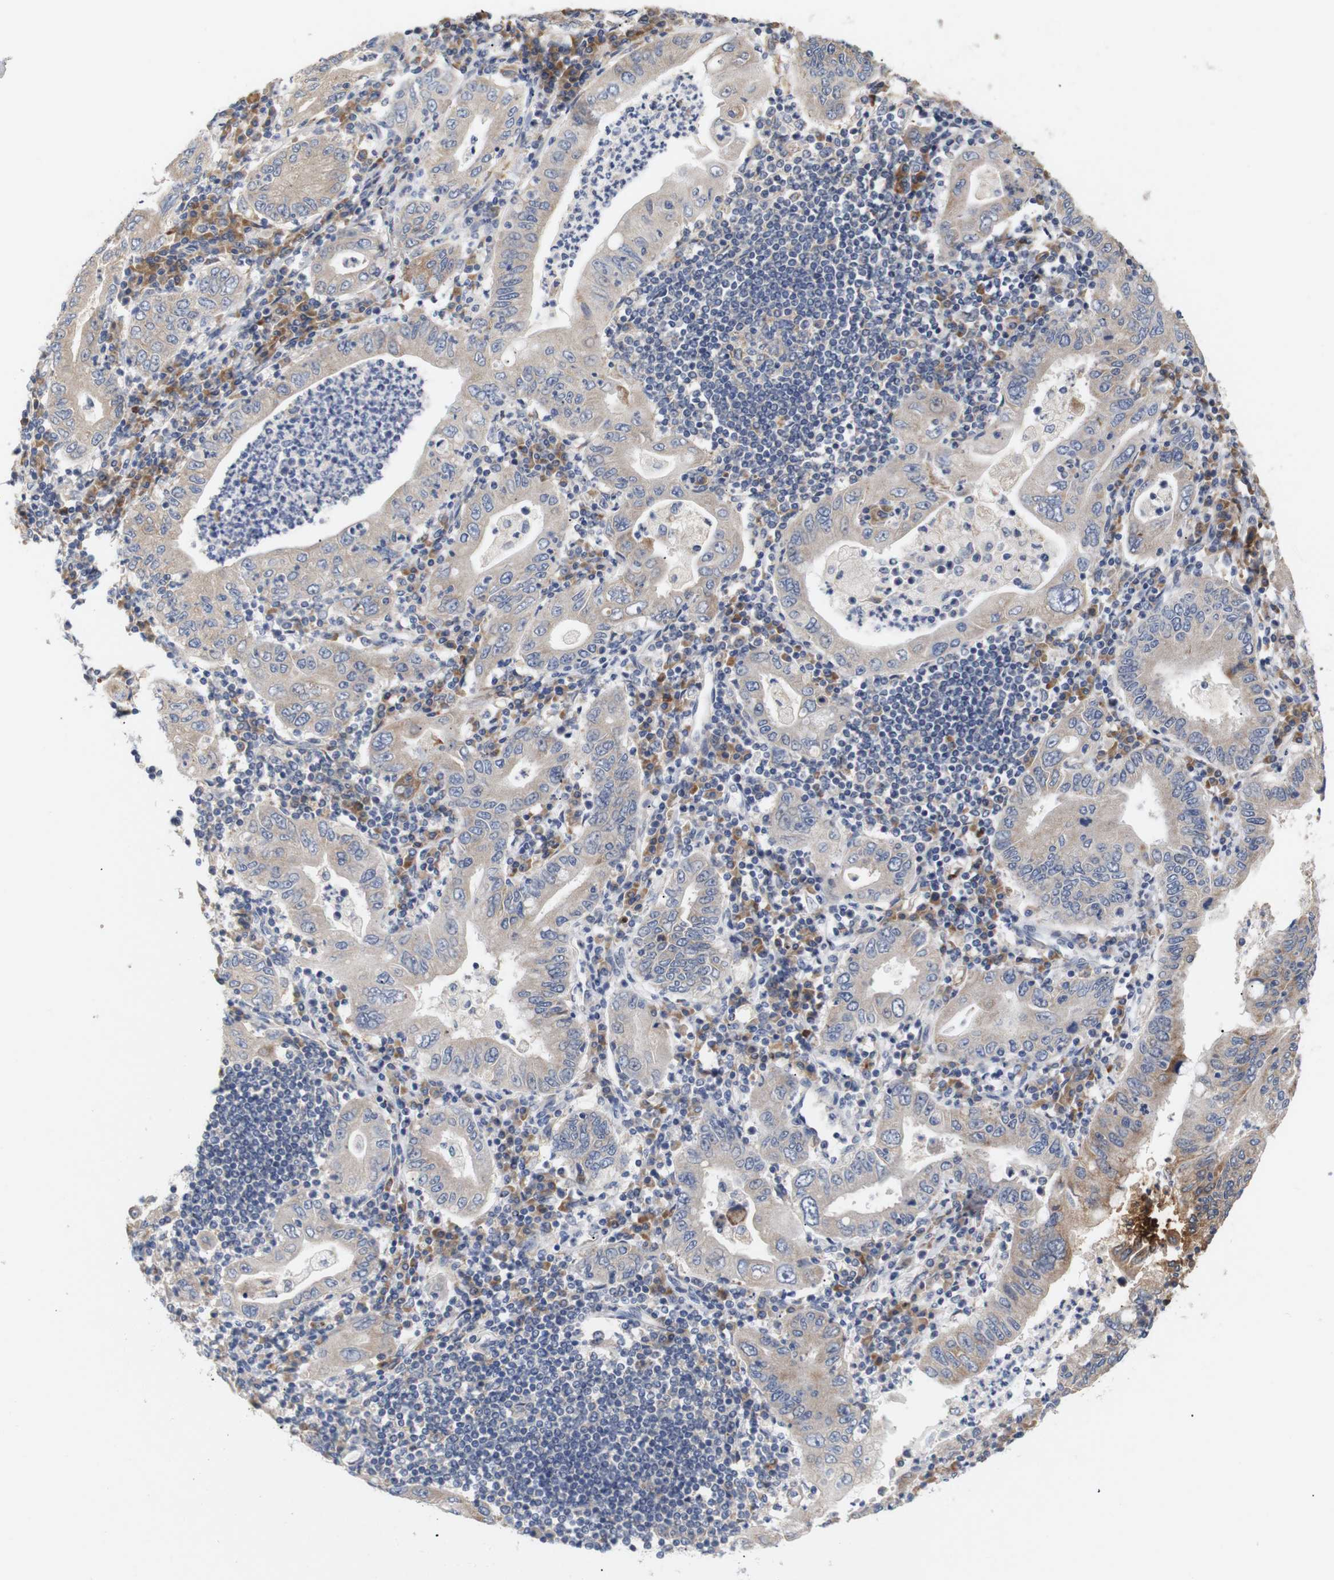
{"staining": {"intensity": "moderate", "quantity": ">75%", "location": "cytoplasmic/membranous"}, "tissue": "stomach cancer", "cell_type": "Tumor cells", "image_type": "cancer", "snomed": [{"axis": "morphology", "description": "Normal tissue, NOS"}, {"axis": "morphology", "description": "Adenocarcinoma, NOS"}, {"axis": "topography", "description": "Esophagus"}, {"axis": "topography", "description": "Stomach, upper"}, {"axis": "topography", "description": "Peripheral nerve tissue"}], "caption": "Stomach adenocarcinoma stained with immunohistochemistry (IHC) exhibits moderate cytoplasmic/membranous staining in about >75% of tumor cells.", "gene": "TRIM5", "patient": {"sex": "male", "age": 62}}